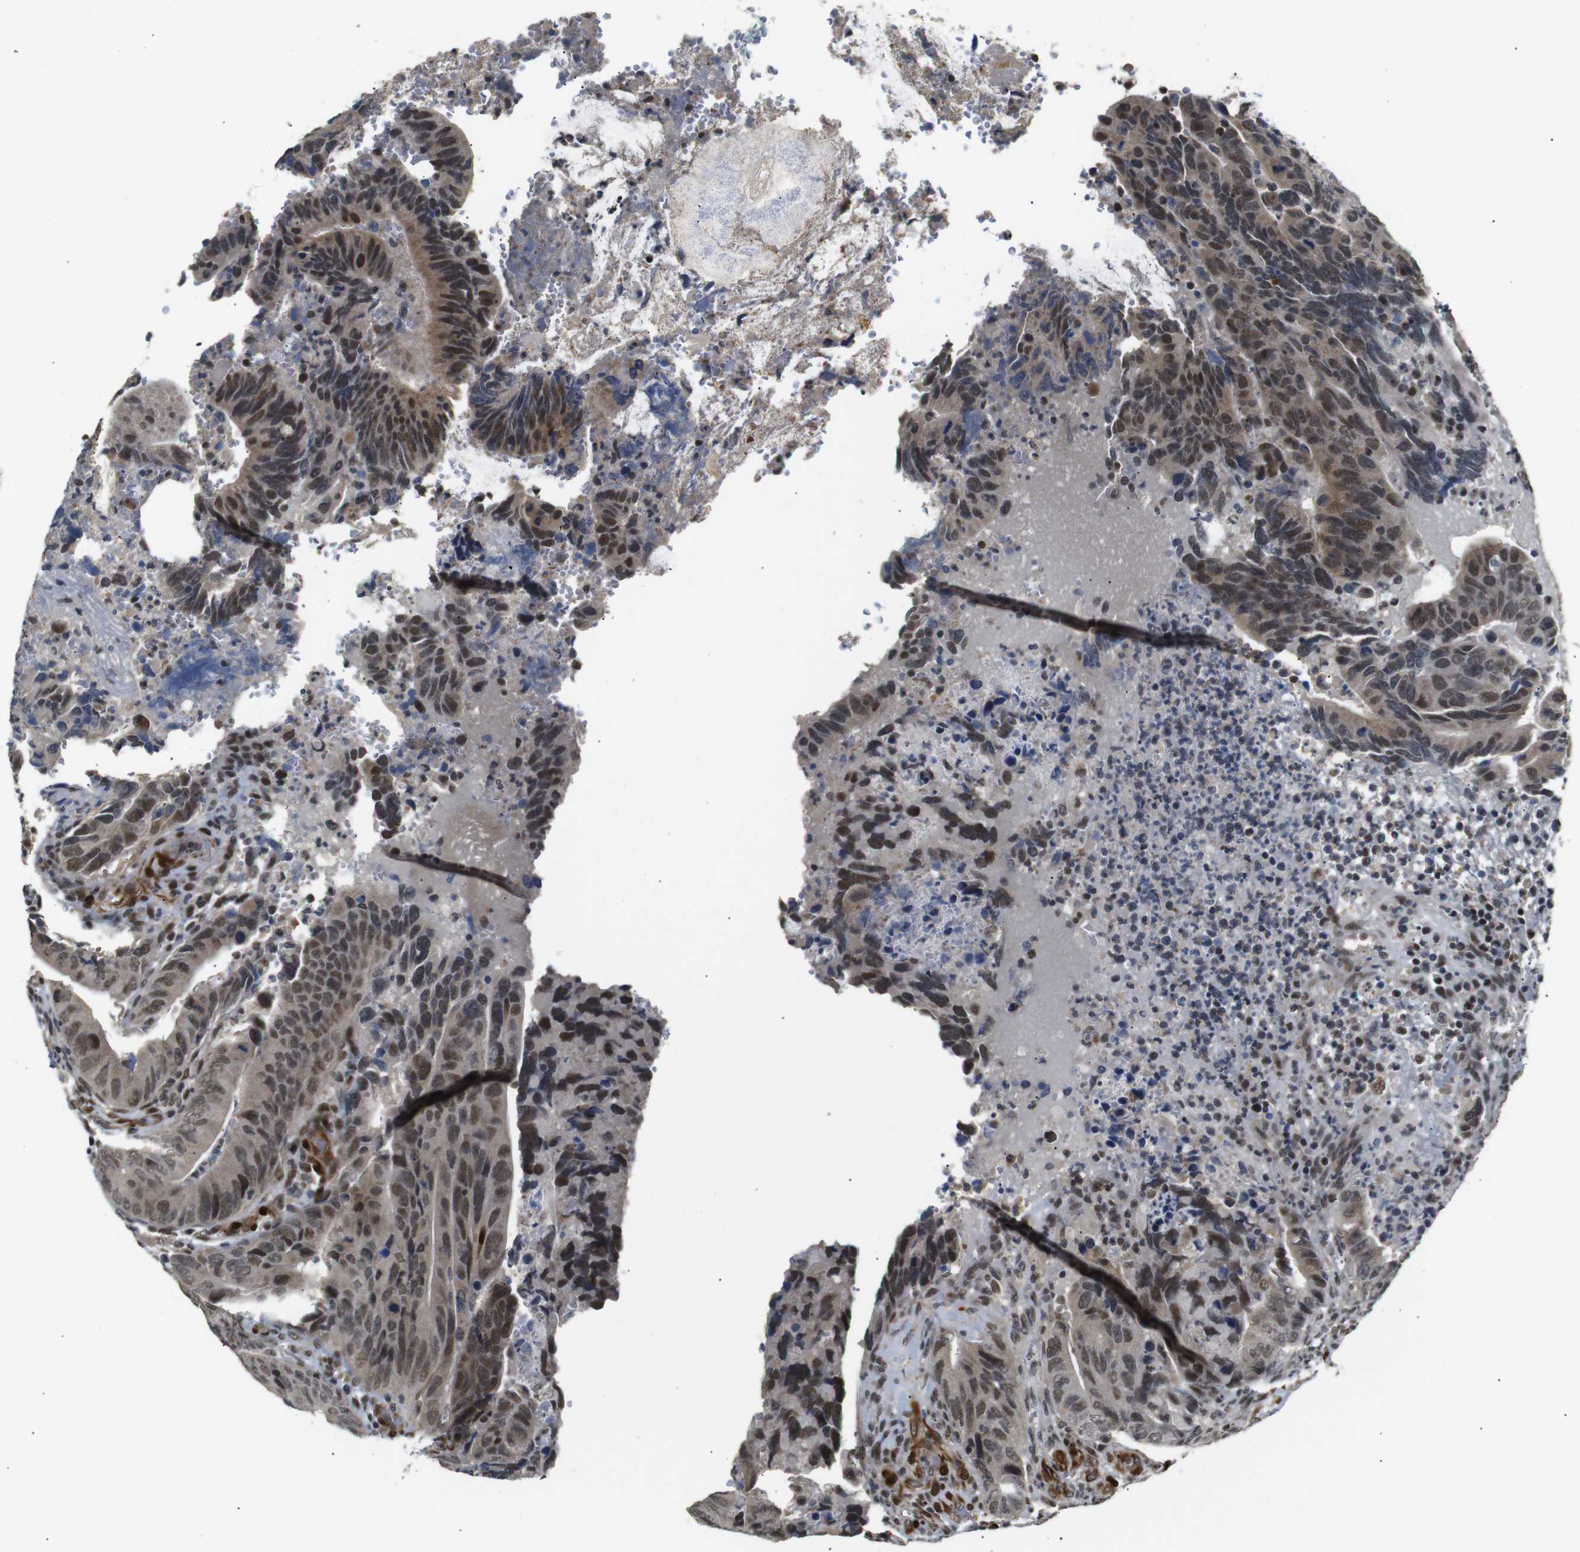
{"staining": {"intensity": "moderate", "quantity": ">75%", "location": "cytoplasmic/membranous,nuclear"}, "tissue": "colorectal cancer", "cell_type": "Tumor cells", "image_type": "cancer", "snomed": [{"axis": "morphology", "description": "Normal tissue, NOS"}, {"axis": "morphology", "description": "Adenocarcinoma, NOS"}, {"axis": "topography", "description": "Colon"}], "caption": "Immunohistochemistry (IHC) staining of colorectal adenocarcinoma, which reveals medium levels of moderate cytoplasmic/membranous and nuclear staining in about >75% of tumor cells indicating moderate cytoplasmic/membranous and nuclear protein expression. The staining was performed using DAB (brown) for protein detection and nuclei were counterstained in hematoxylin (blue).", "gene": "TBX2", "patient": {"sex": "male", "age": 56}}